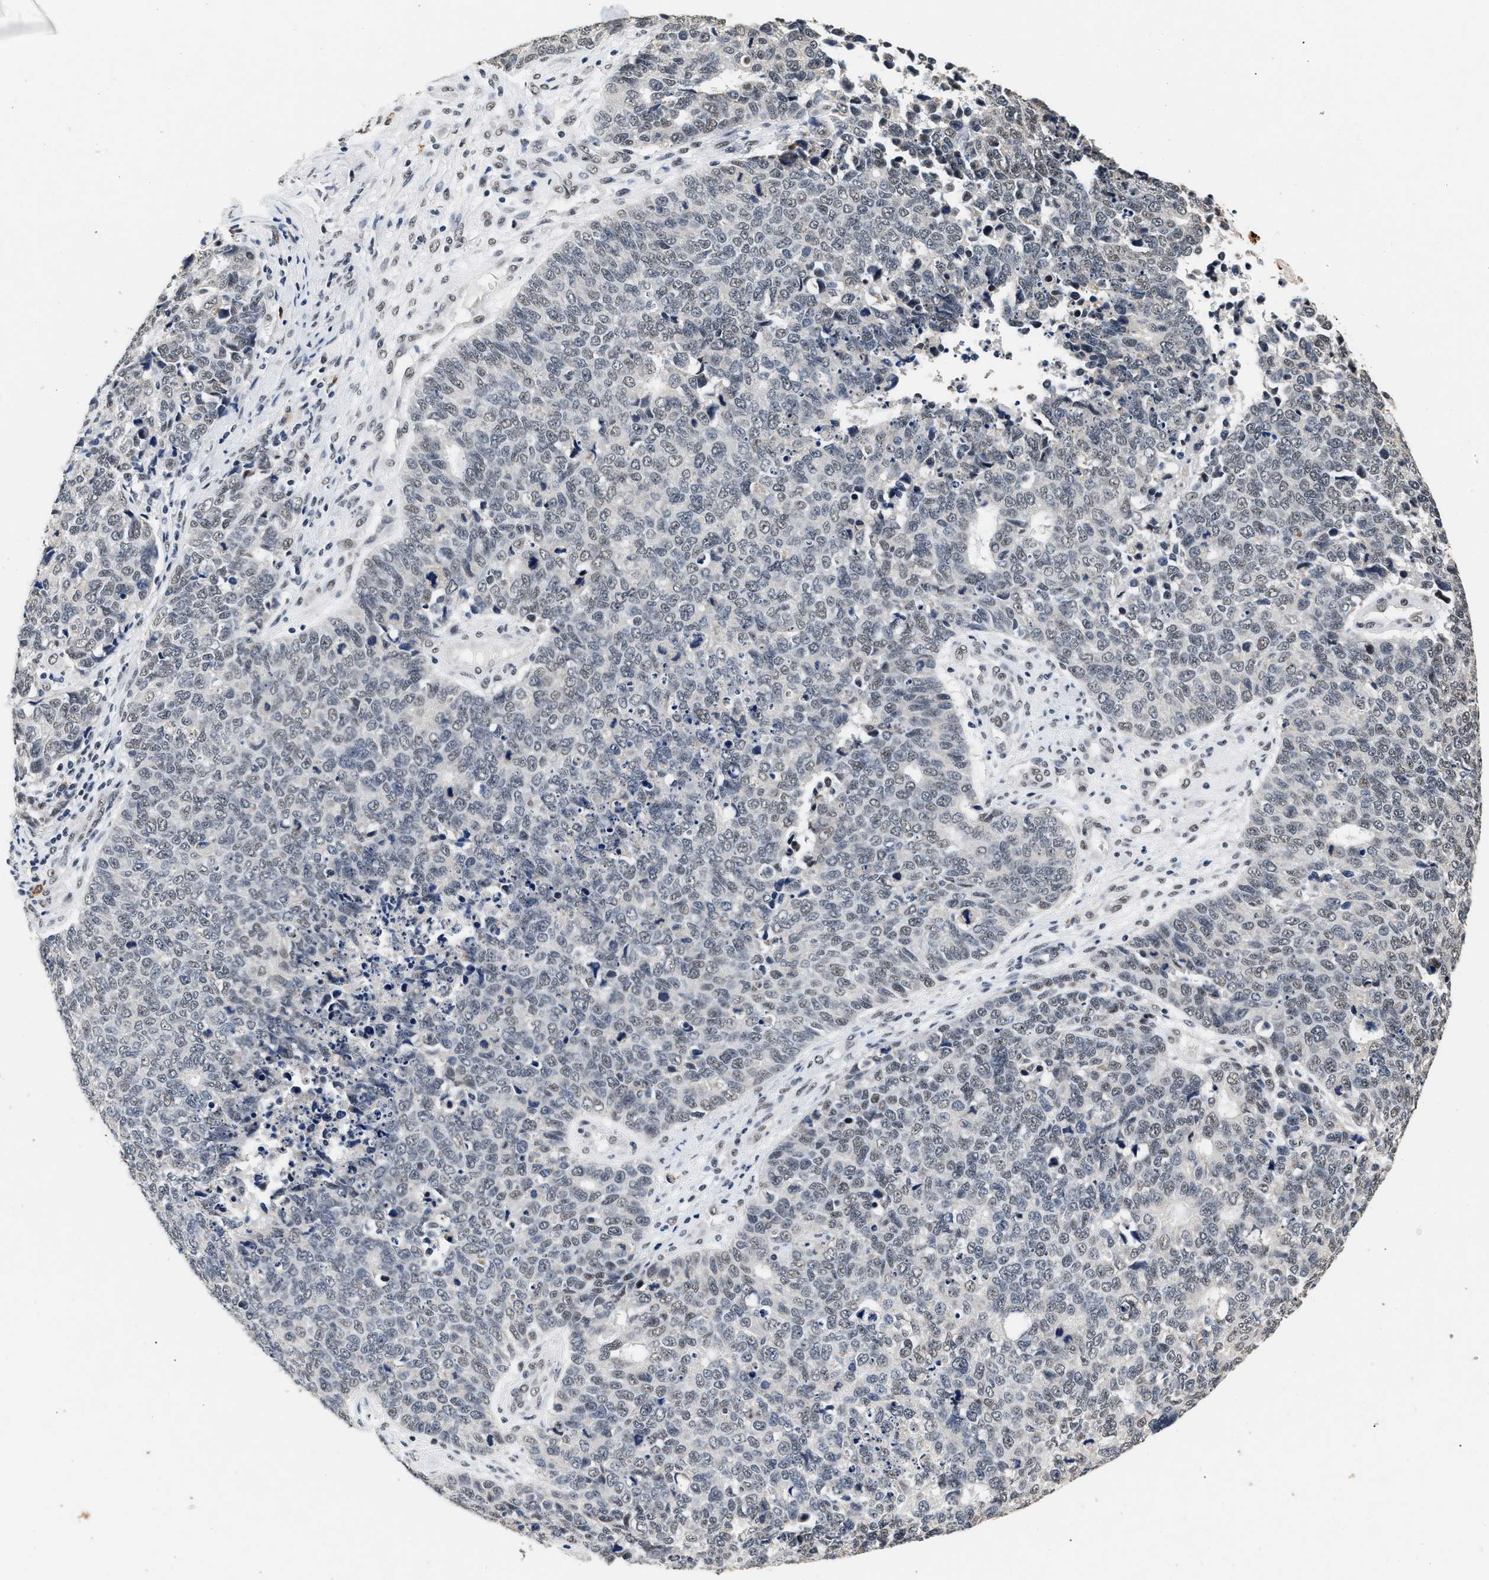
{"staining": {"intensity": "weak", "quantity": "<25%", "location": "nuclear"}, "tissue": "cervical cancer", "cell_type": "Tumor cells", "image_type": "cancer", "snomed": [{"axis": "morphology", "description": "Squamous cell carcinoma, NOS"}, {"axis": "topography", "description": "Cervix"}], "caption": "IHC photomicrograph of neoplastic tissue: cervical squamous cell carcinoma stained with DAB reveals no significant protein expression in tumor cells.", "gene": "THOC1", "patient": {"sex": "female", "age": 63}}